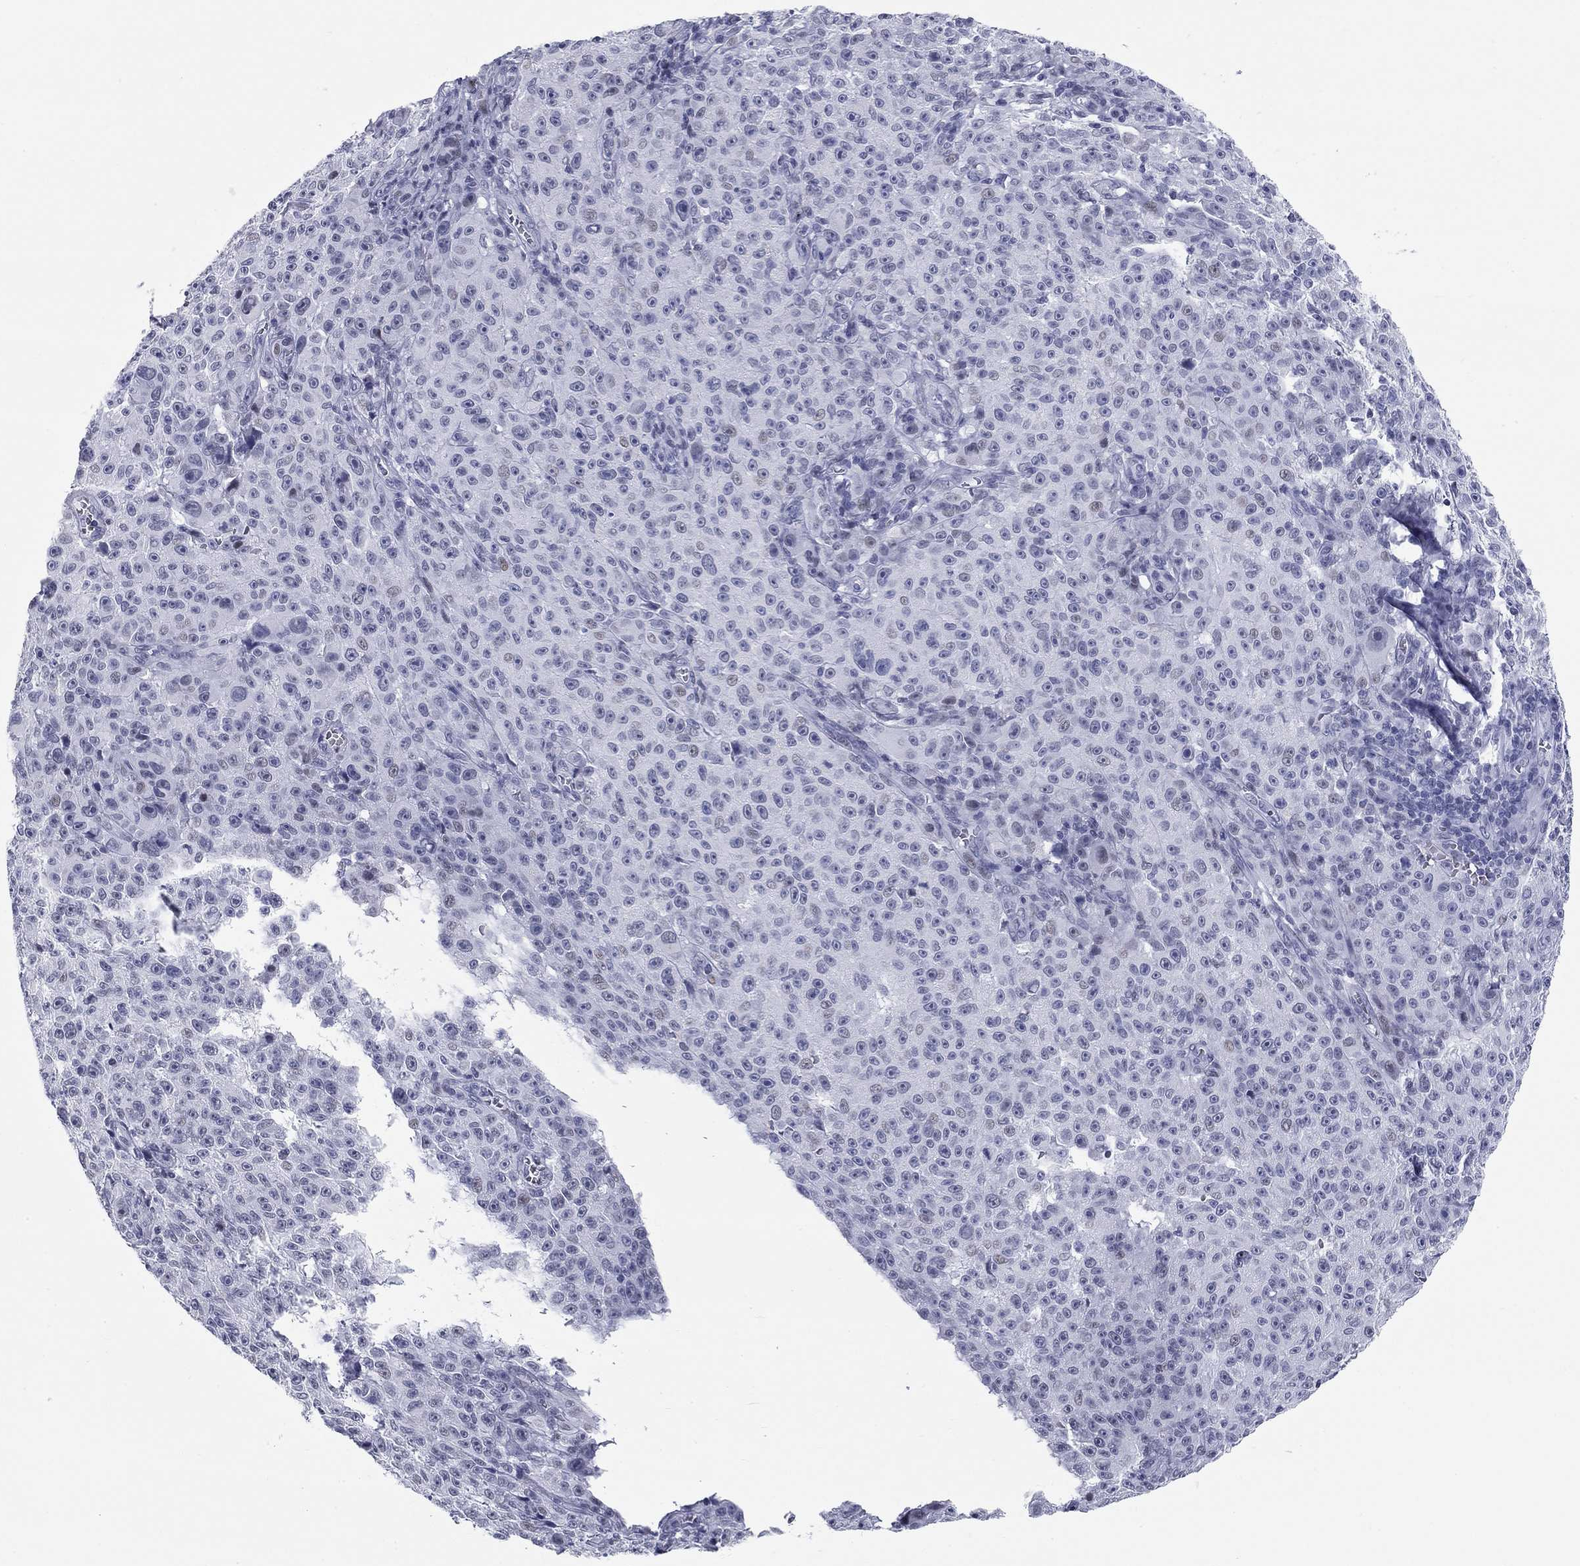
{"staining": {"intensity": "negative", "quantity": "none", "location": "none"}, "tissue": "melanoma", "cell_type": "Tumor cells", "image_type": "cancer", "snomed": [{"axis": "morphology", "description": "Malignant melanoma, NOS"}, {"axis": "topography", "description": "Skin"}], "caption": "This is a image of IHC staining of melanoma, which shows no staining in tumor cells.", "gene": "ASF1B", "patient": {"sex": "female", "age": 82}}